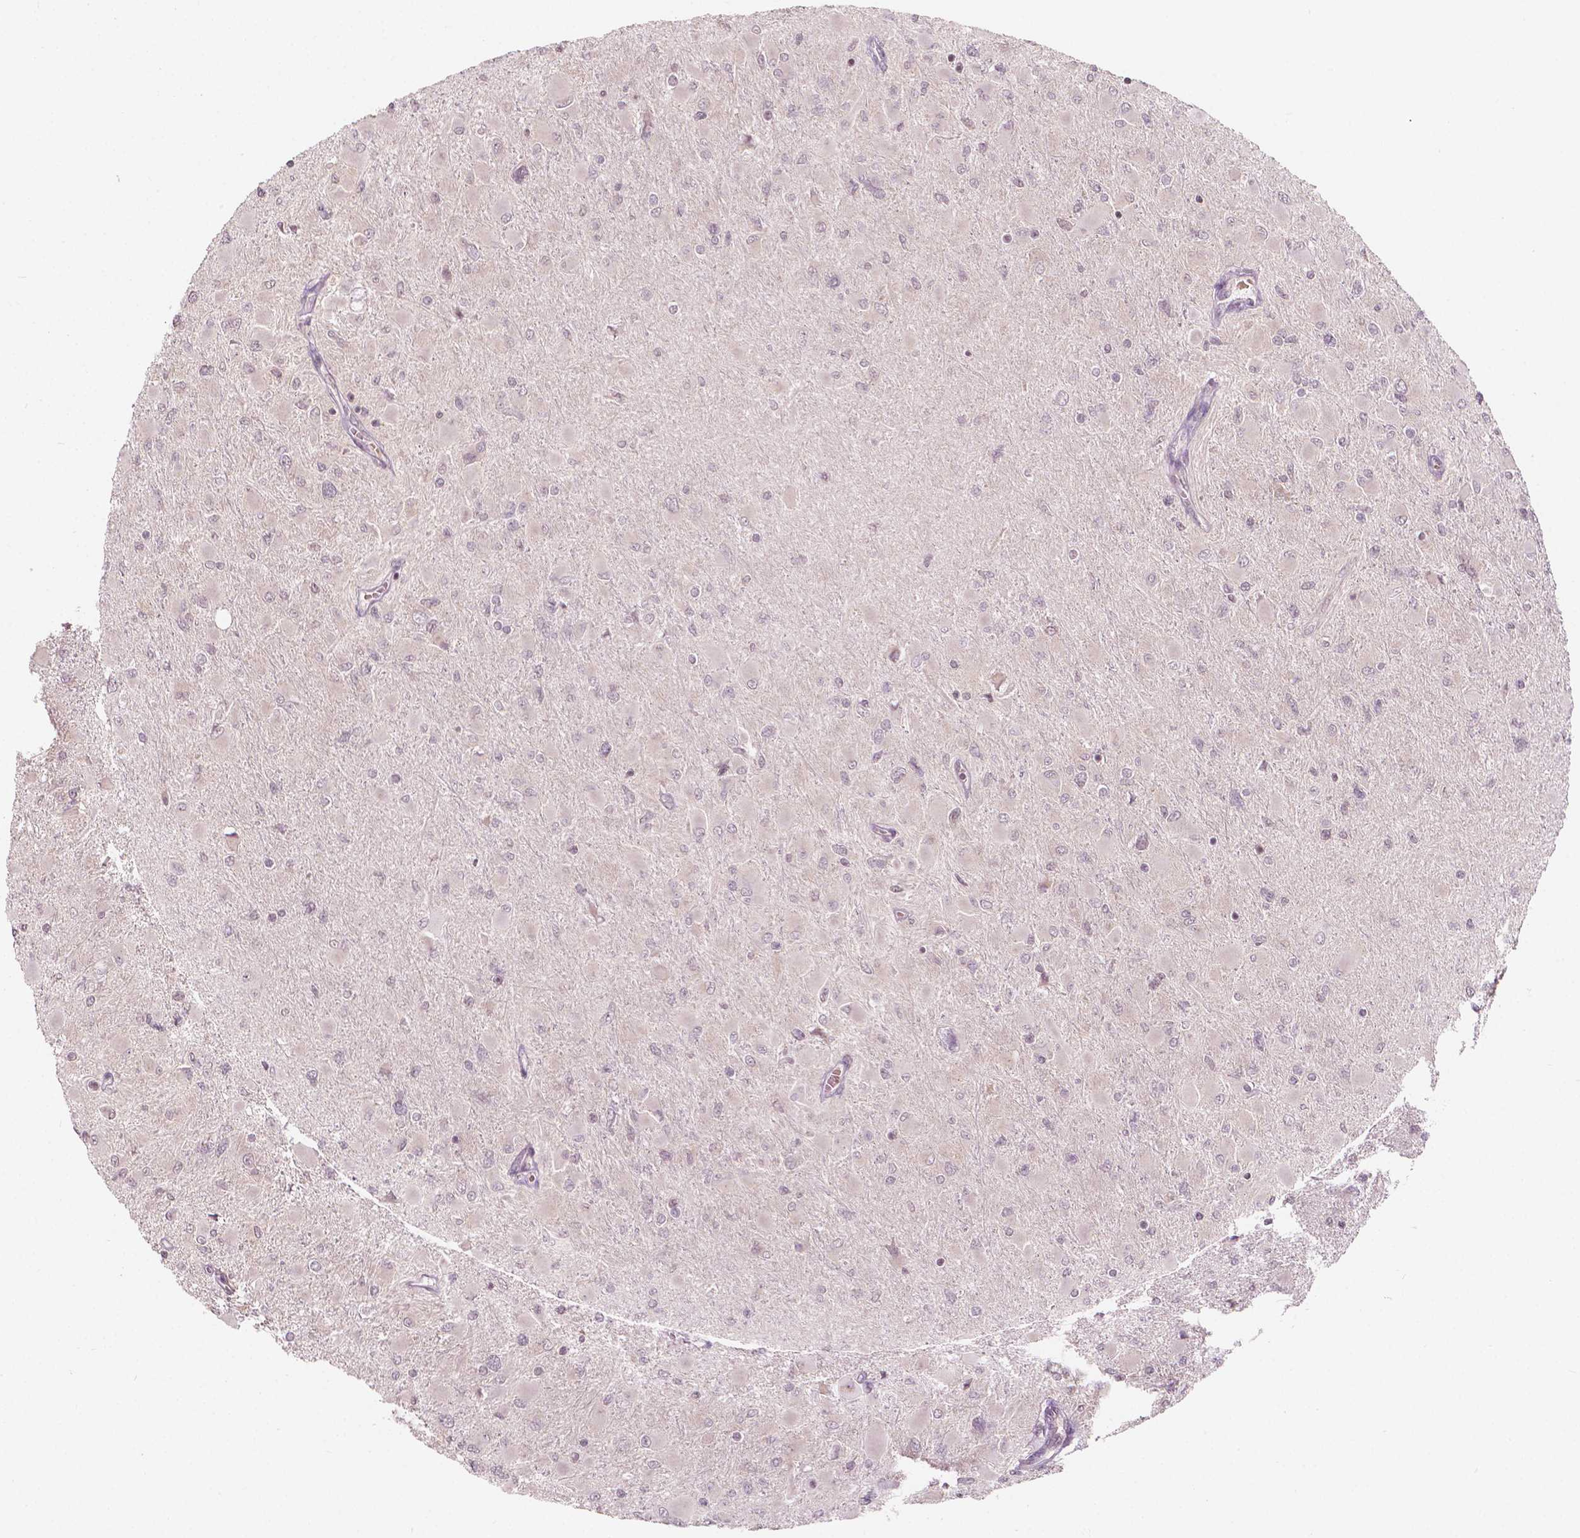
{"staining": {"intensity": "negative", "quantity": "none", "location": "none"}, "tissue": "glioma", "cell_type": "Tumor cells", "image_type": "cancer", "snomed": [{"axis": "morphology", "description": "Glioma, malignant, High grade"}, {"axis": "topography", "description": "Cerebral cortex"}], "caption": "High-grade glioma (malignant) was stained to show a protein in brown. There is no significant expression in tumor cells.", "gene": "NOS1AP", "patient": {"sex": "female", "age": 36}}